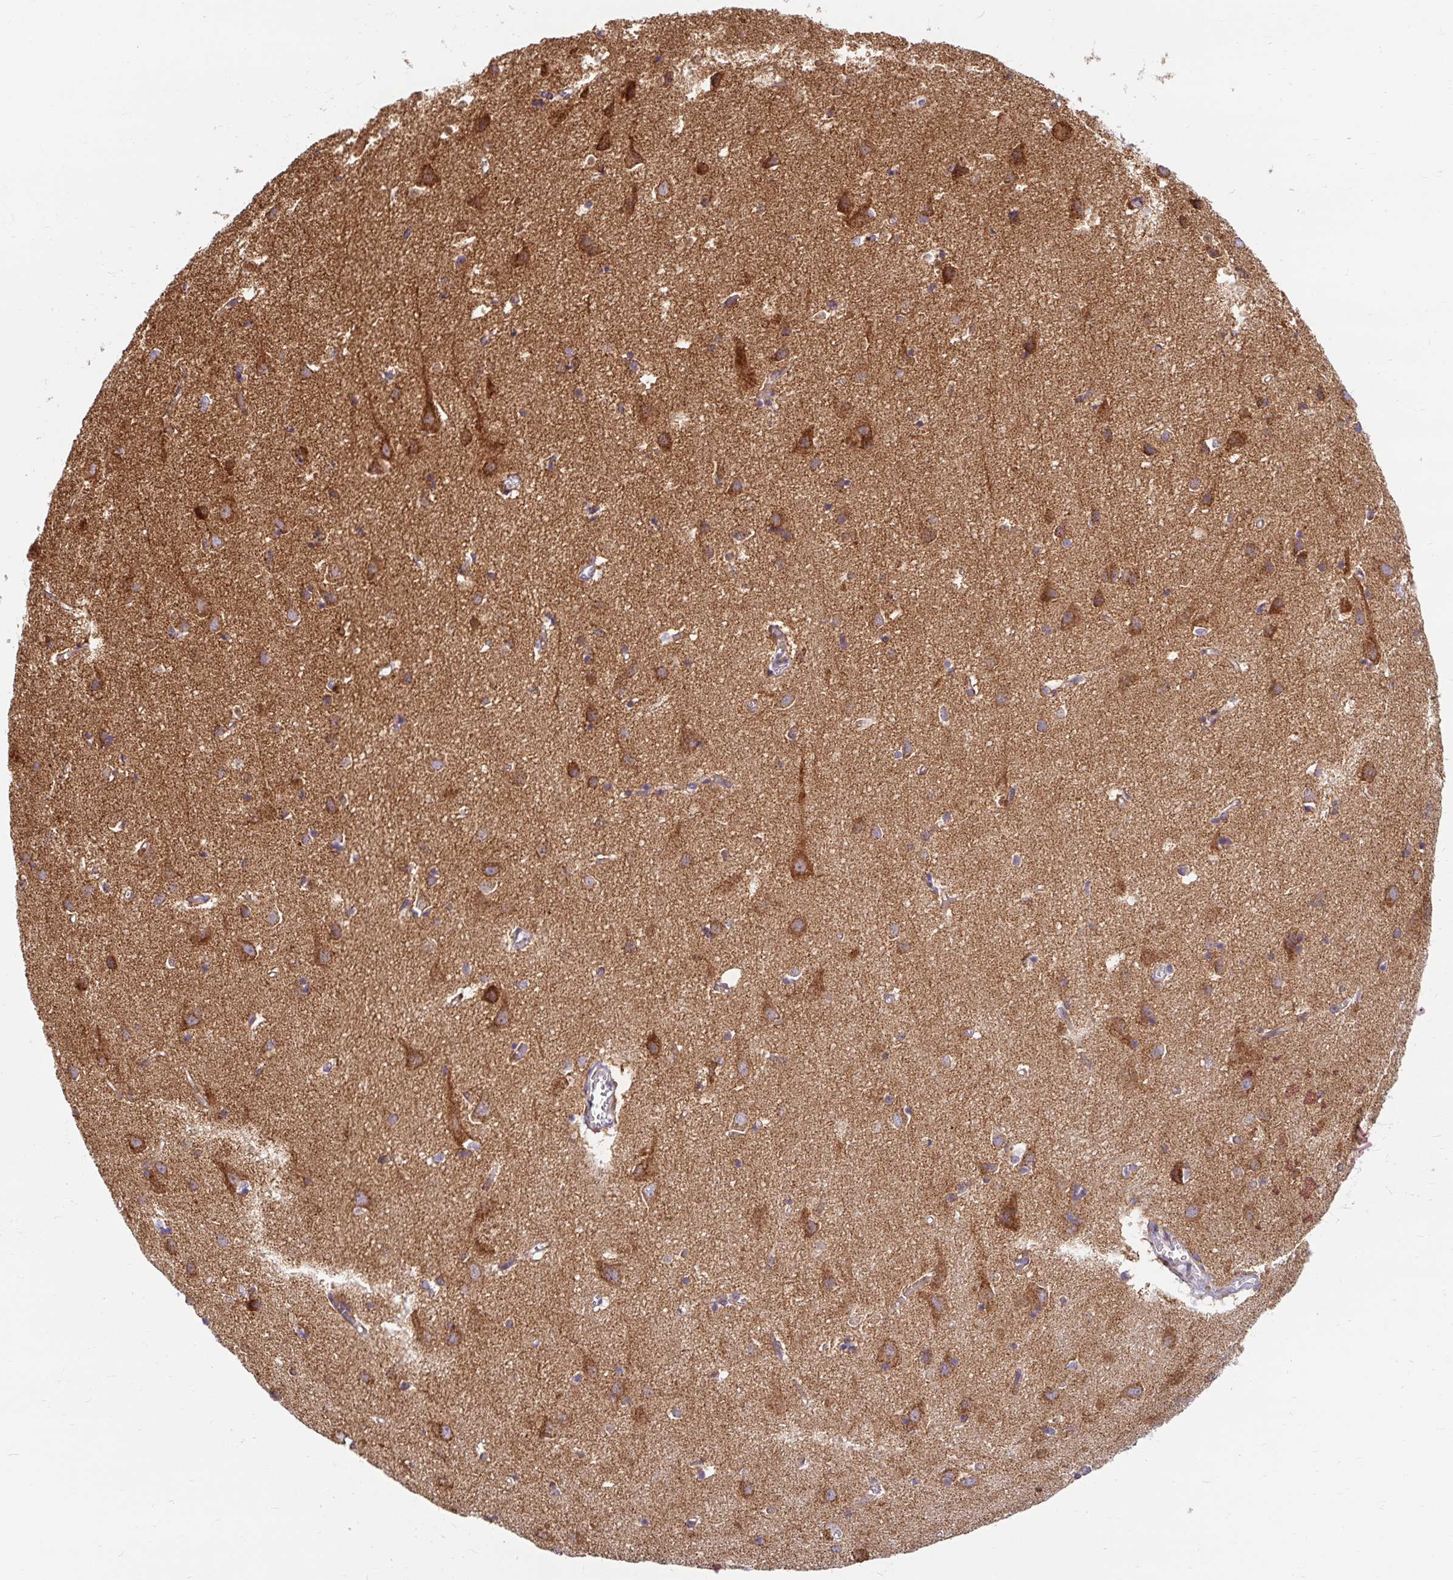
{"staining": {"intensity": "weak", "quantity": ">75%", "location": "cytoplasmic/membranous"}, "tissue": "cerebral cortex", "cell_type": "Endothelial cells", "image_type": "normal", "snomed": [{"axis": "morphology", "description": "Normal tissue, NOS"}, {"axis": "topography", "description": "Cerebral cortex"}], "caption": "Weak cytoplasmic/membranous staining for a protein is appreciated in approximately >75% of endothelial cells of benign cerebral cortex using immunohistochemistry (IHC).", "gene": "SKP2", "patient": {"sex": "male", "age": 70}}